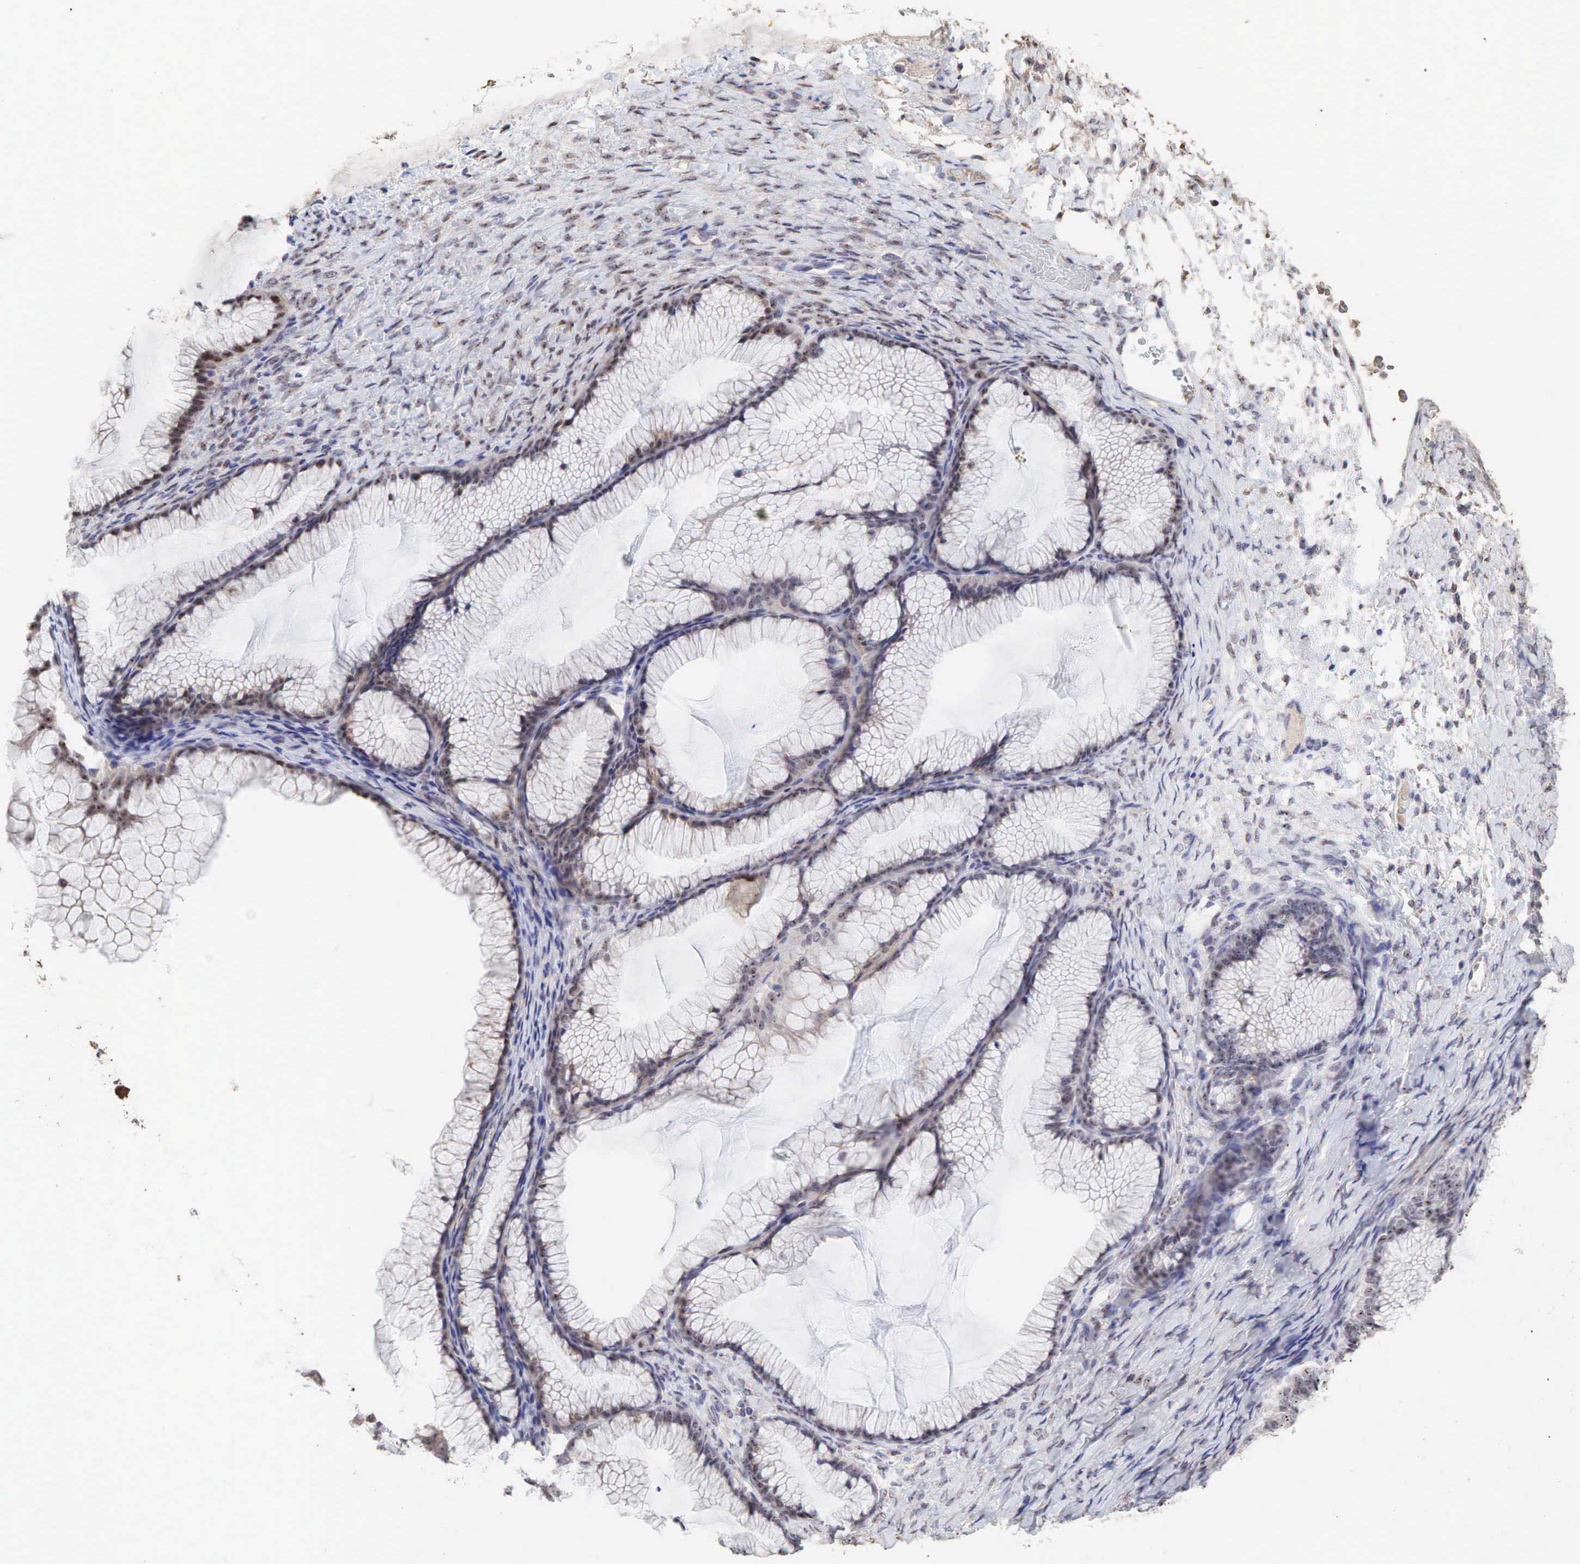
{"staining": {"intensity": "moderate", "quantity": "25%-75%", "location": "cytoplasmic/membranous,nuclear"}, "tissue": "ovarian cancer", "cell_type": "Tumor cells", "image_type": "cancer", "snomed": [{"axis": "morphology", "description": "Cystadenocarcinoma, mucinous, NOS"}, {"axis": "topography", "description": "Ovary"}], "caption": "Immunohistochemical staining of ovarian mucinous cystadenocarcinoma displays moderate cytoplasmic/membranous and nuclear protein positivity in approximately 25%-75% of tumor cells.", "gene": "DKC1", "patient": {"sex": "female", "age": 41}}